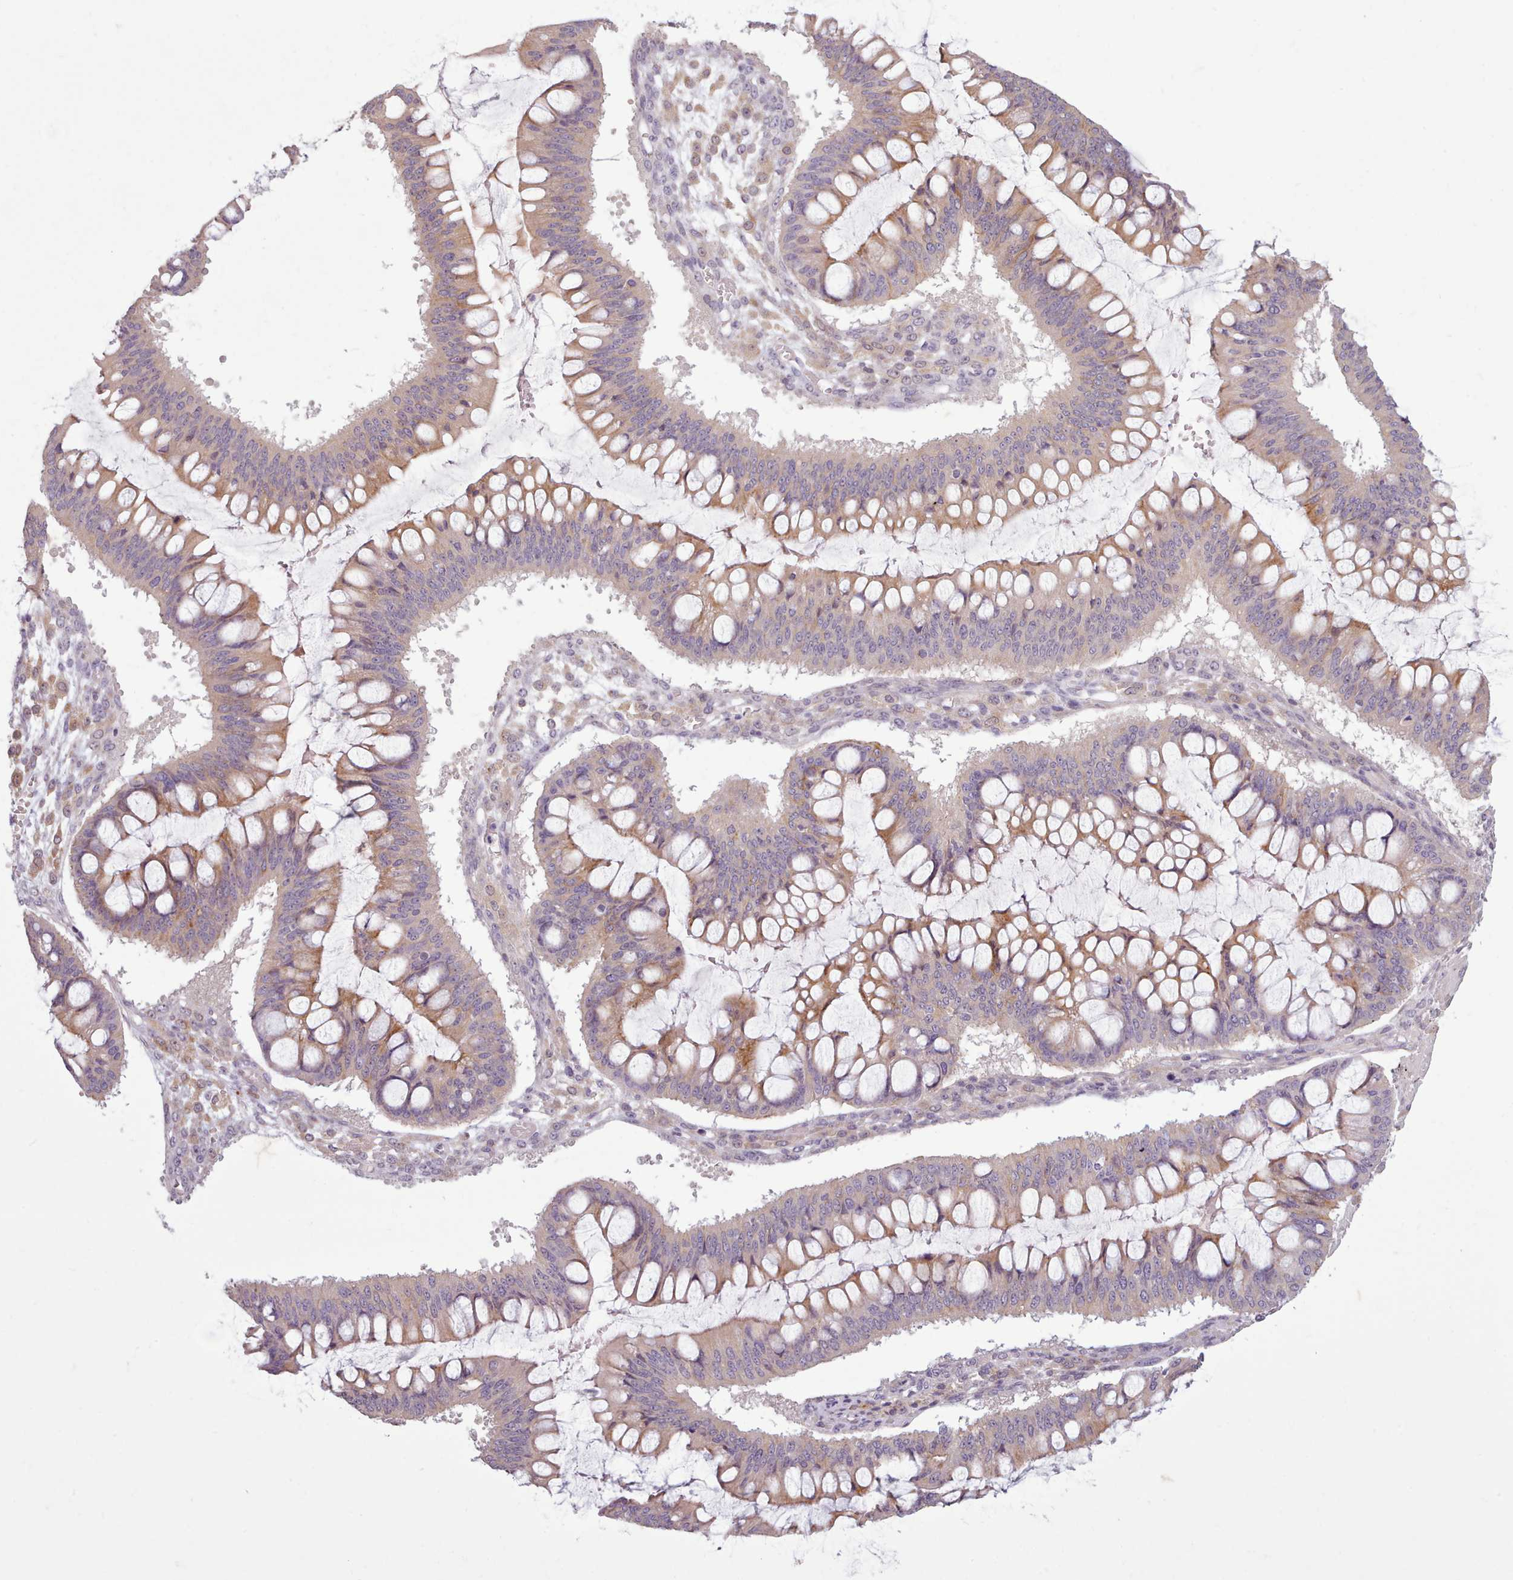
{"staining": {"intensity": "weak", "quantity": ">75%", "location": "cytoplasmic/membranous"}, "tissue": "ovarian cancer", "cell_type": "Tumor cells", "image_type": "cancer", "snomed": [{"axis": "morphology", "description": "Cystadenocarcinoma, mucinous, NOS"}, {"axis": "topography", "description": "Ovary"}], "caption": "This image shows IHC staining of human ovarian cancer (mucinous cystadenocarcinoma), with low weak cytoplasmic/membranous positivity in about >75% of tumor cells.", "gene": "NMRK1", "patient": {"sex": "female", "age": 73}}